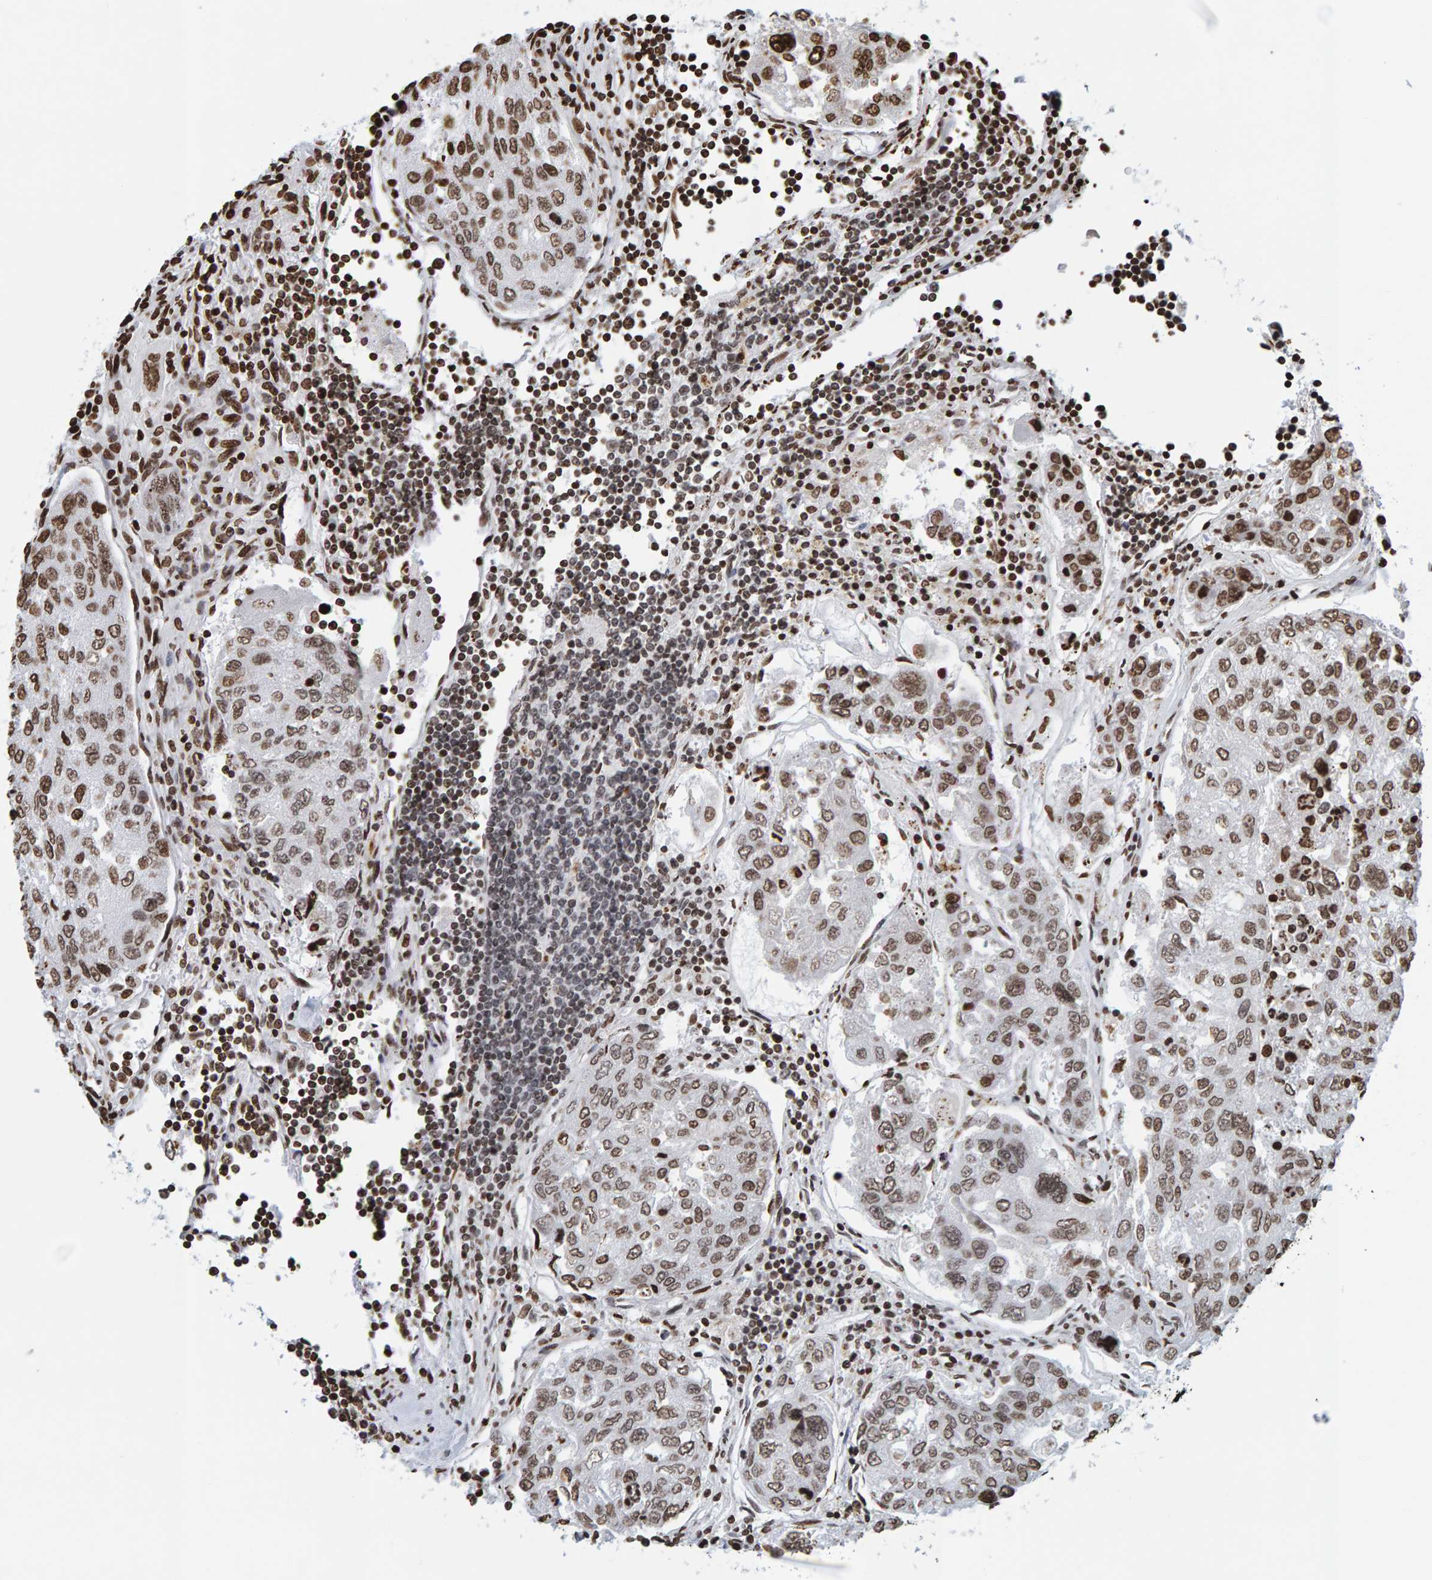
{"staining": {"intensity": "moderate", "quantity": ">75%", "location": "cytoplasmic/membranous,nuclear"}, "tissue": "urothelial cancer", "cell_type": "Tumor cells", "image_type": "cancer", "snomed": [{"axis": "morphology", "description": "Urothelial carcinoma, High grade"}, {"axis": "topography", "description": "Lymph node"}, {"axis": "topography", "description": "Urinary bladder"}], "caption": "This histopathology image exhibits urothelial cancer stained with IHC to label a protein in brown. The cytoplasmic/membranous and nuclear of tumor cells show moderate positivity for the protein. Nuclei are counter-stained blue.", "gene": "BRF2", "patient": {"sex": "male", "age": 51}}